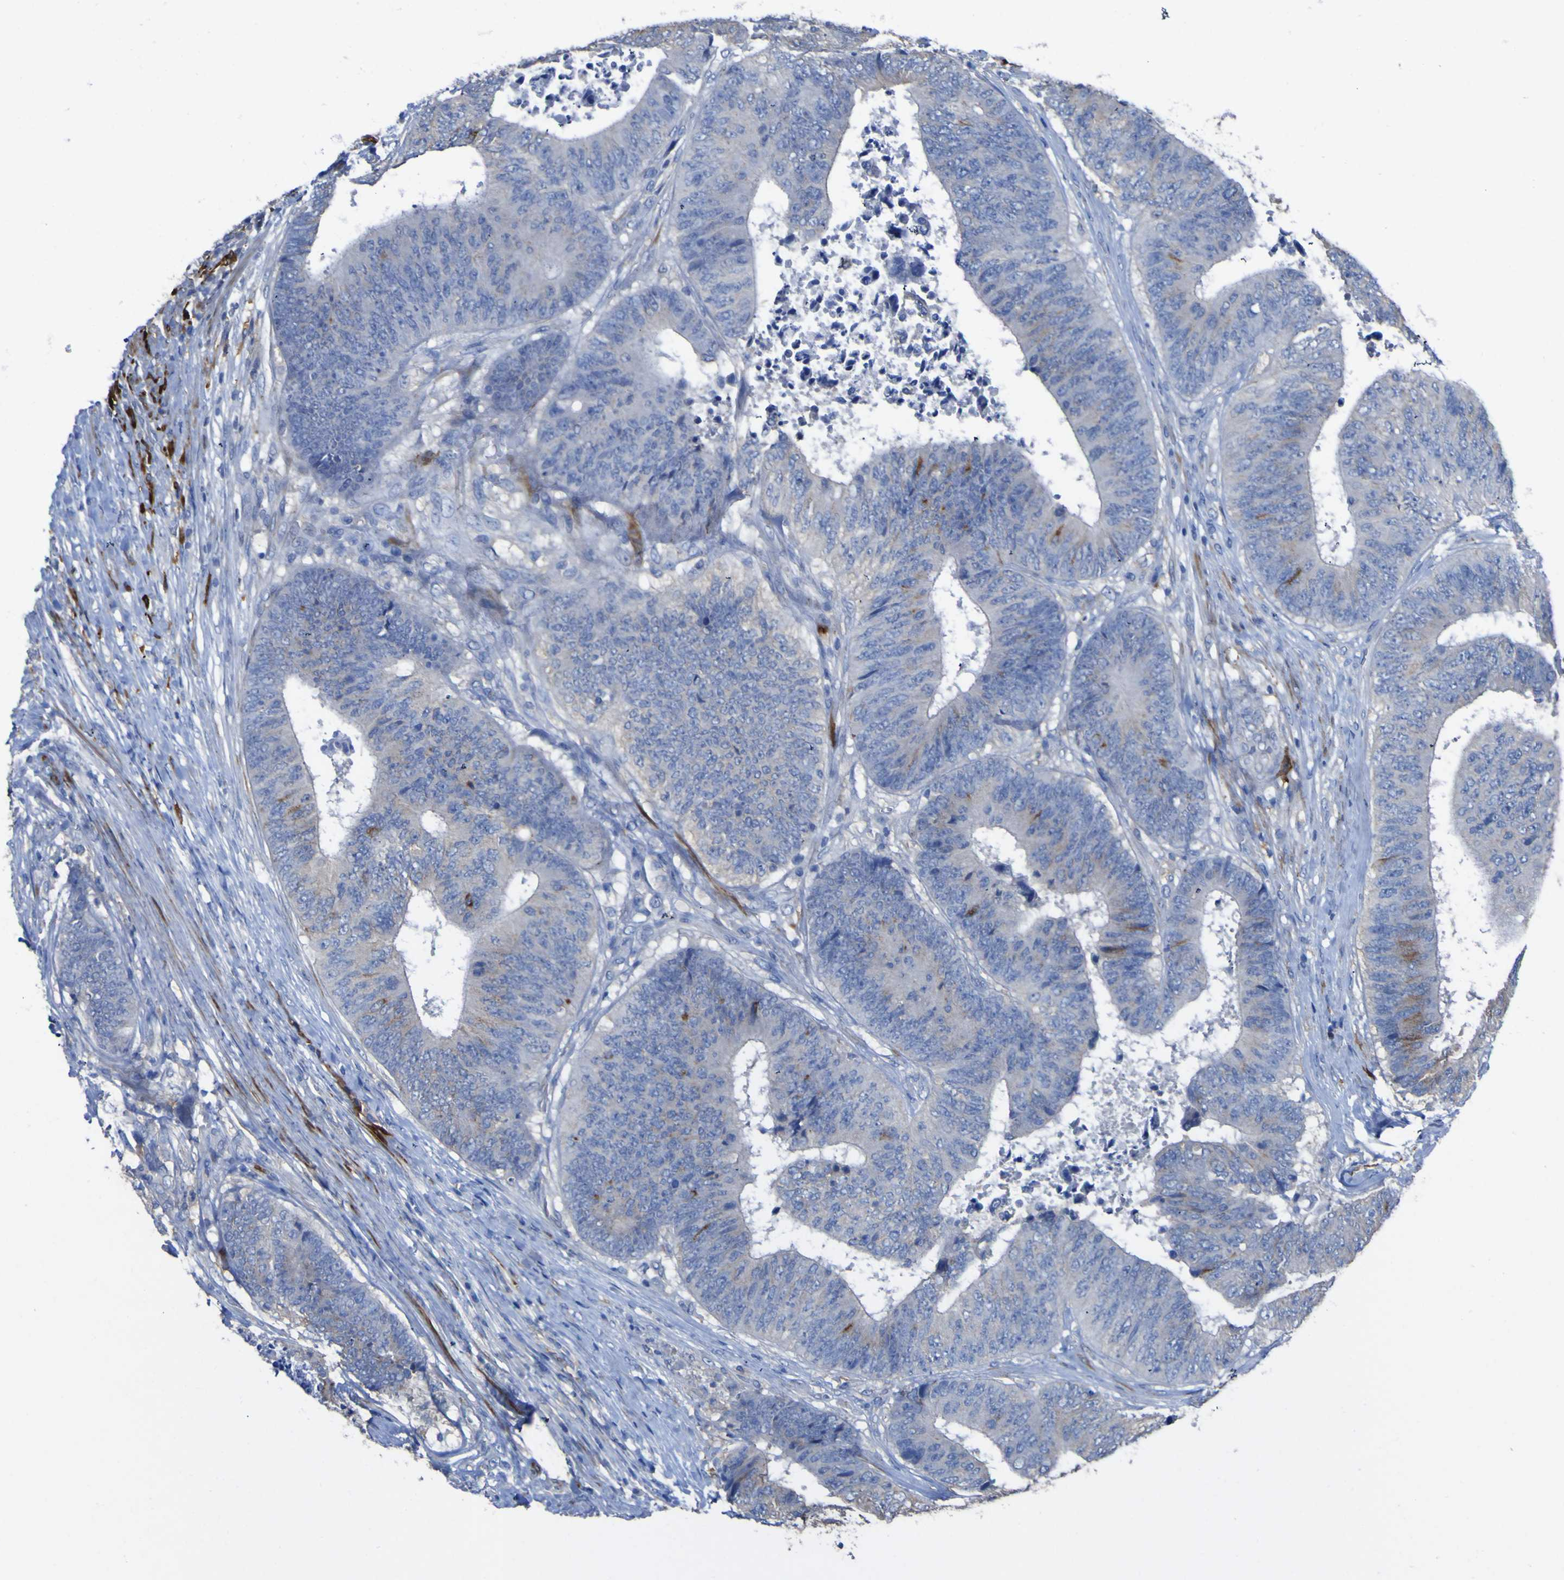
{"staining": {"intensity": "weak", "quantity": "<25%", "location": "cytoplasmic/membranous"}, "tissue": "colorectal cancer", "cell_type": "Tumor cells", "image_type": "cancer", "snomed": [{"axis": "morphology", "description": "Adenocarcinoma, NOS"}, {"axis": "topography", "description": "Rectum"}], "caption": "This is a histopathology image of IHC staining of colorectal cancer (adenocarcinoma), which shows no positivity in tumor cells.", "gene": "AGO4", "patient": {"sex": "male", "age": 72}}